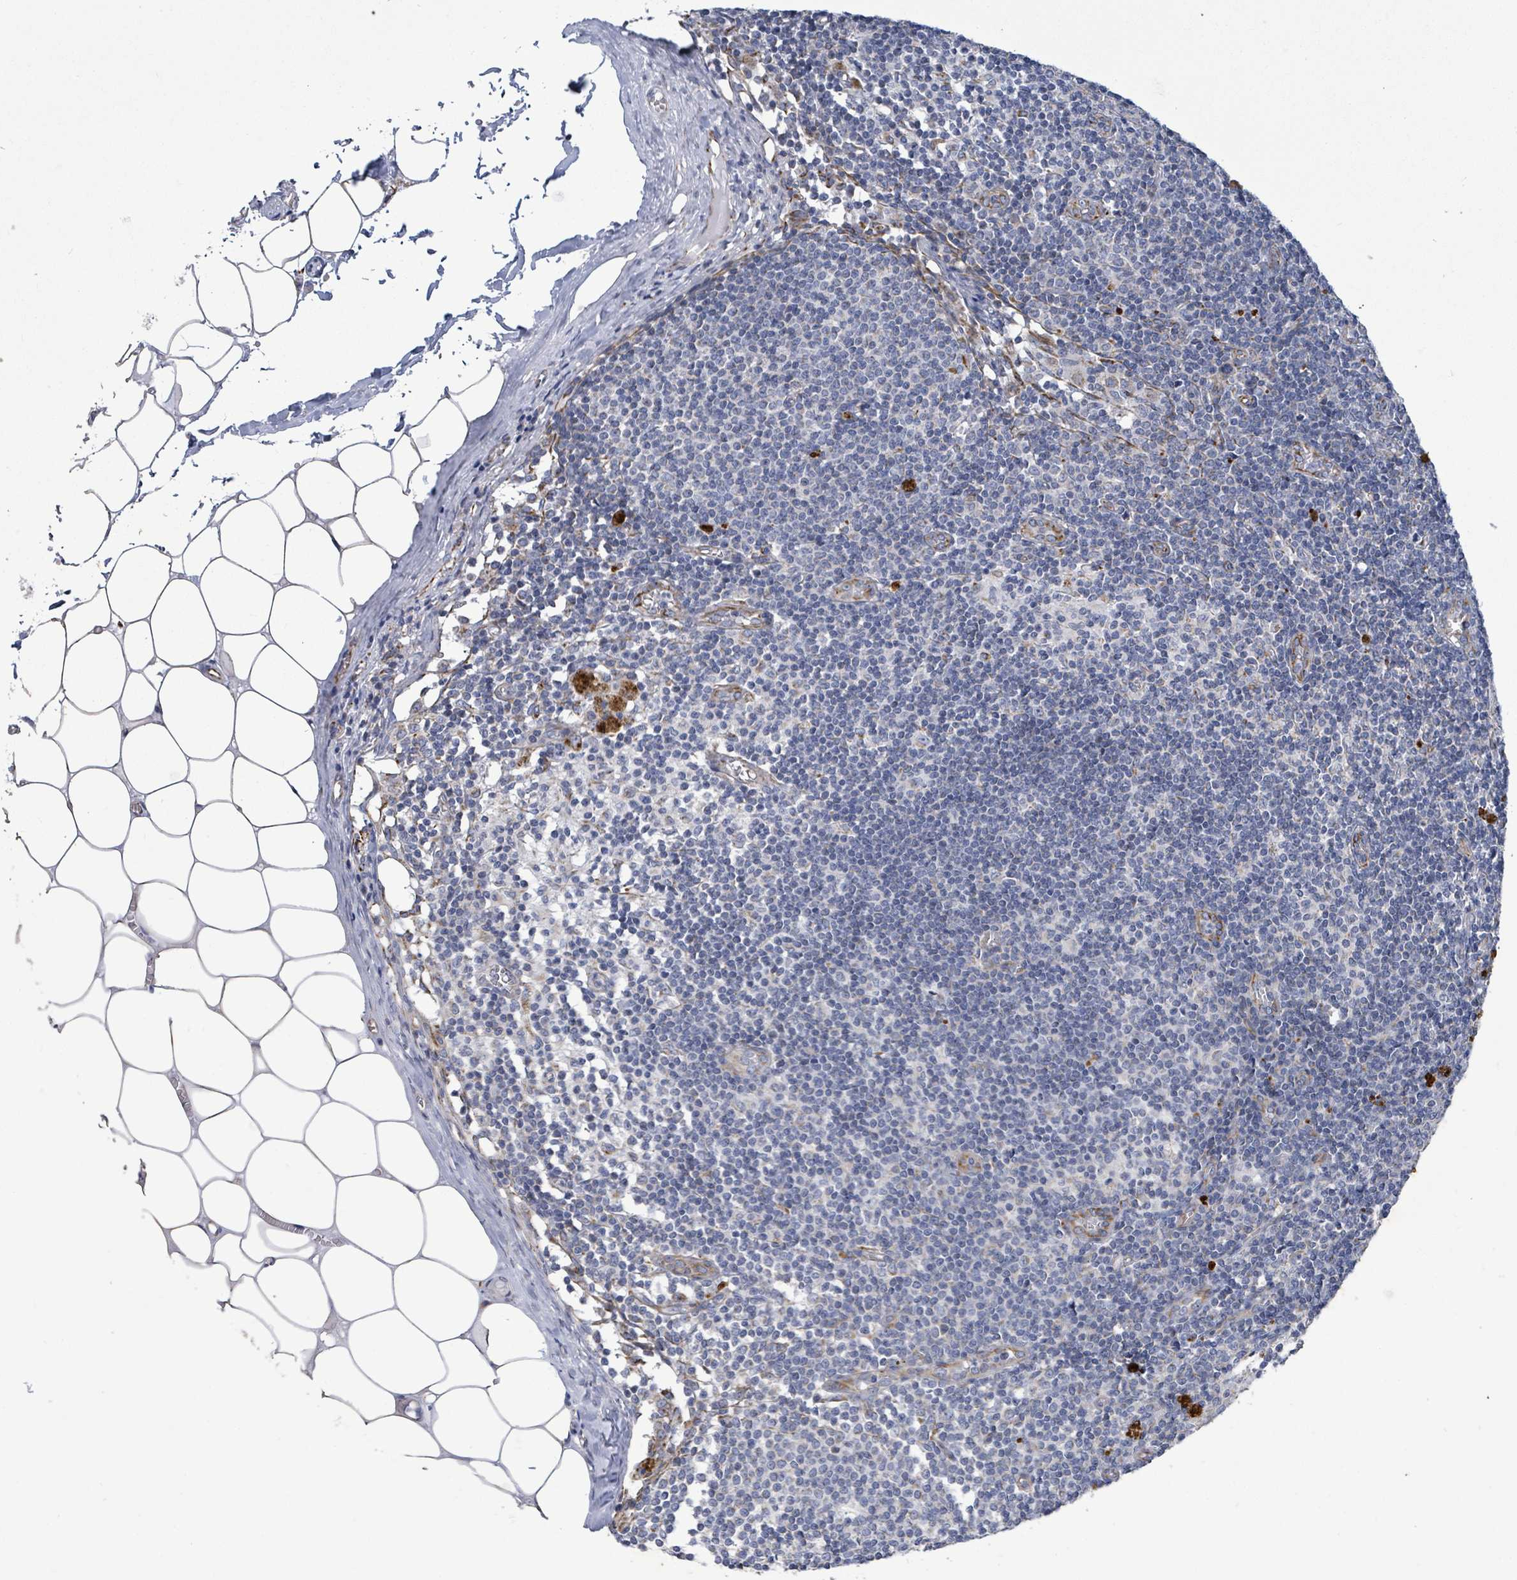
{"staining": {"intensity": "negative", "quantity": "none", "location": "none"}, "tissue": "lymph node", "cell_type": "Germinal center cells", "image_type": "normal", "snomed": [{"axis": "morphology", "description": "Normal tissue, NOS"}, {"axis": "topography", "description": "Lymph node"}], "caption": "Immunohistochemical staining of unremarkable human lymph node exhibits no significant expression in germinal center cells.", "gene": "ALG12", "patient": {"sex": "female", "age": 42}}